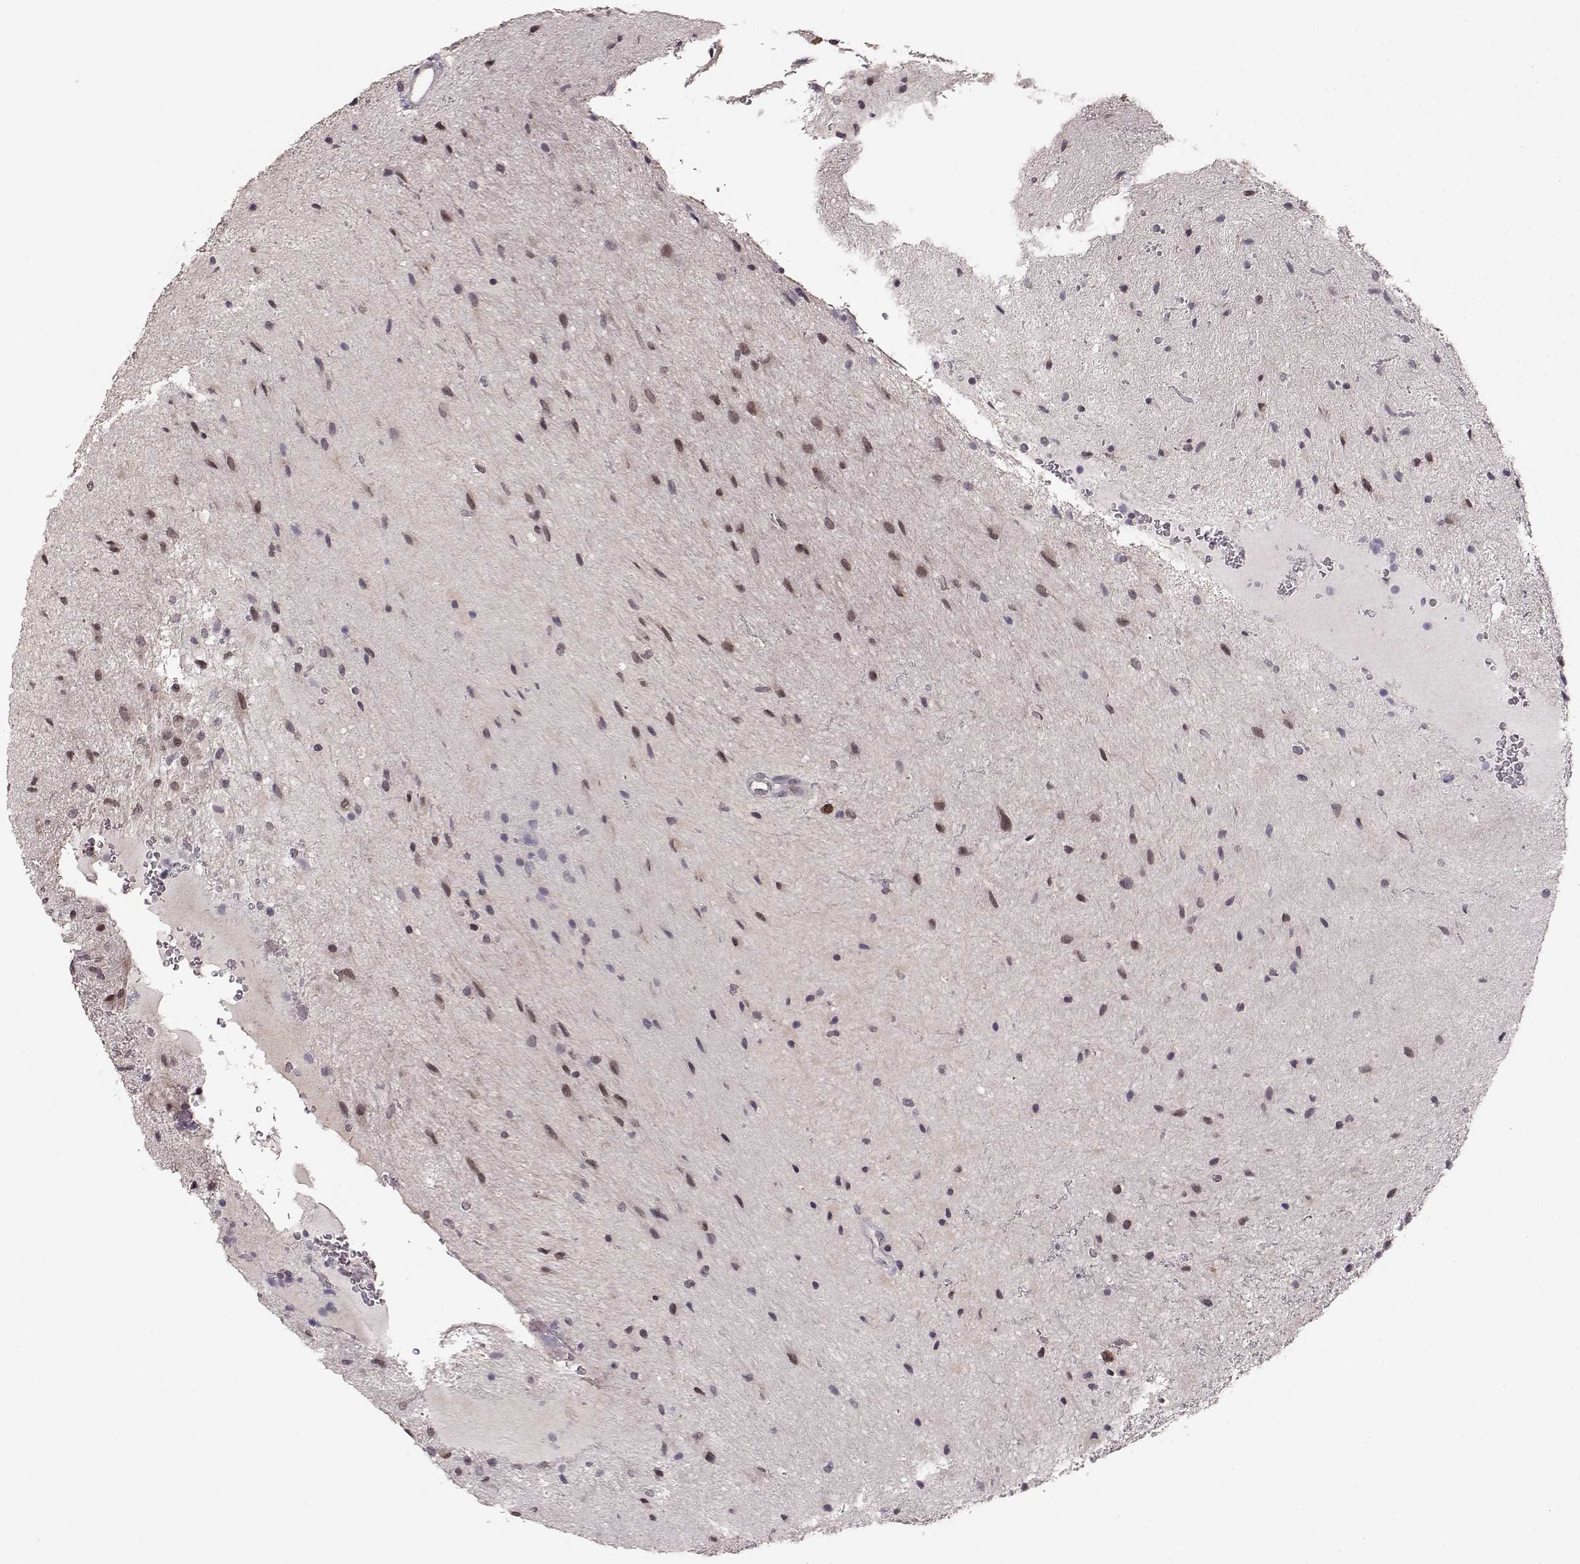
{"staining": {"intensity": "weak", "quantity": "25%-75%", "location": "cytoplasmic/membranous"}, "tissue": "glioma", "cell_type": "Tumor cells", "image_type": "cancer", "snomed": [{"axis": "morphology", "description": "Glioma, malignant, Low grade"}, {"axis": "topography", "description": "Cerebellum"}], "caption": "Immunohistochemical staining of low-grade glioma (malignant) reveals low levels of weak cytoplasmic/membranous staining in about 25%-75% of tumor cells.", "gene": "ELOVL5", "patient": {"sex": "female", "age": 14}}